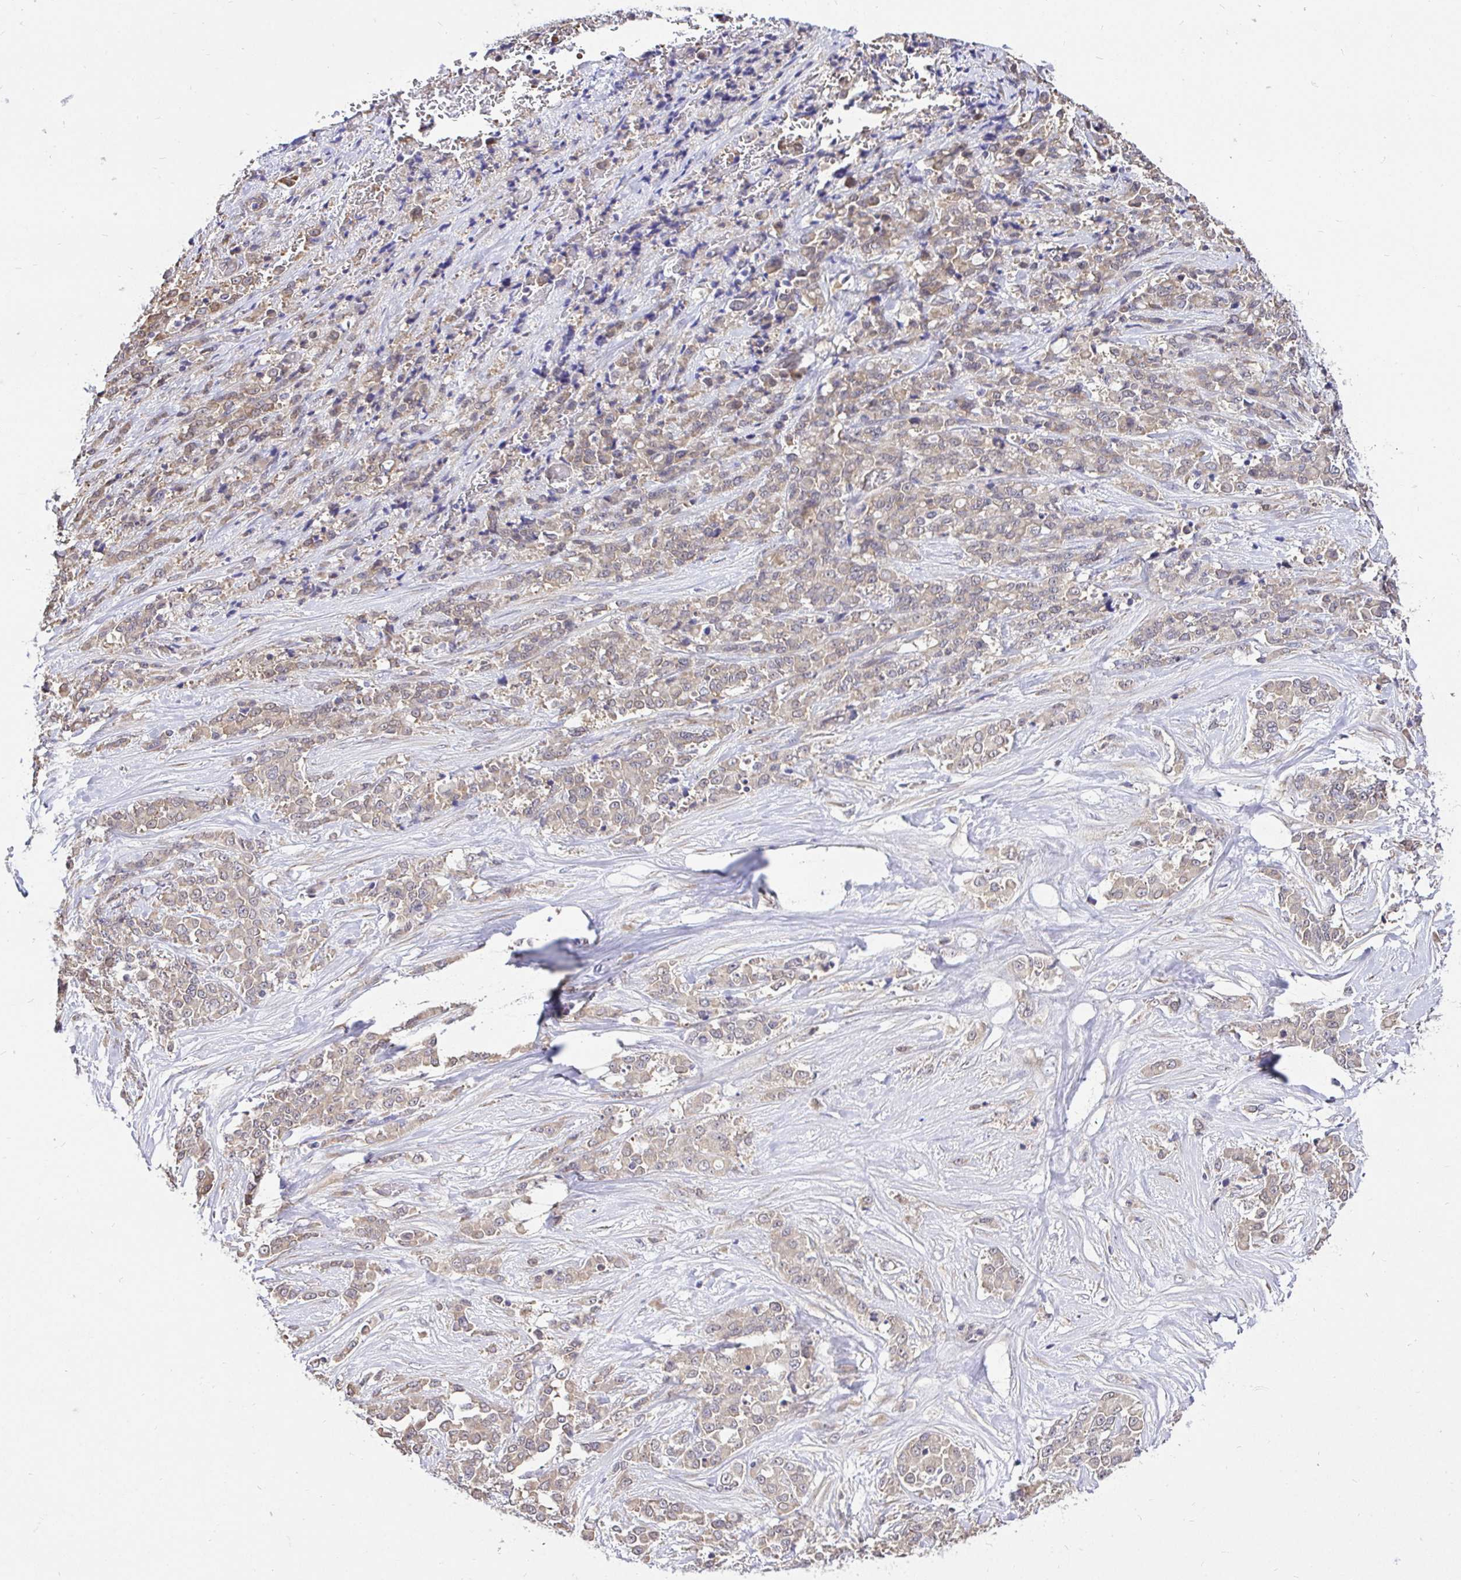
{"staining": {"intensity": "weak", "quantity": ">75%", "location": "cytoplasmic/membranous"}, "tissue": "stomach cancer", "cell_type": "Tumor cells", "image_type": "cancer", "snomed": [{"axis": "morphology", "description": "Adenocarcinoma, NOS"}, {"axis": "topography", "description": "Stomach"}], "caption": "The micrograph shows immunohistochemical staining of stomach adenocarcinoma. There is weak cytoplasmic/membranous positivity is identified in approximately >75% of tumor cells. (Stains: DAB in brown, nuclei in blue, Microscopy: brightfield microscopy at high magnification).", "gene": "CCDC122", "patient": {"sex": "female", "age": 76}}